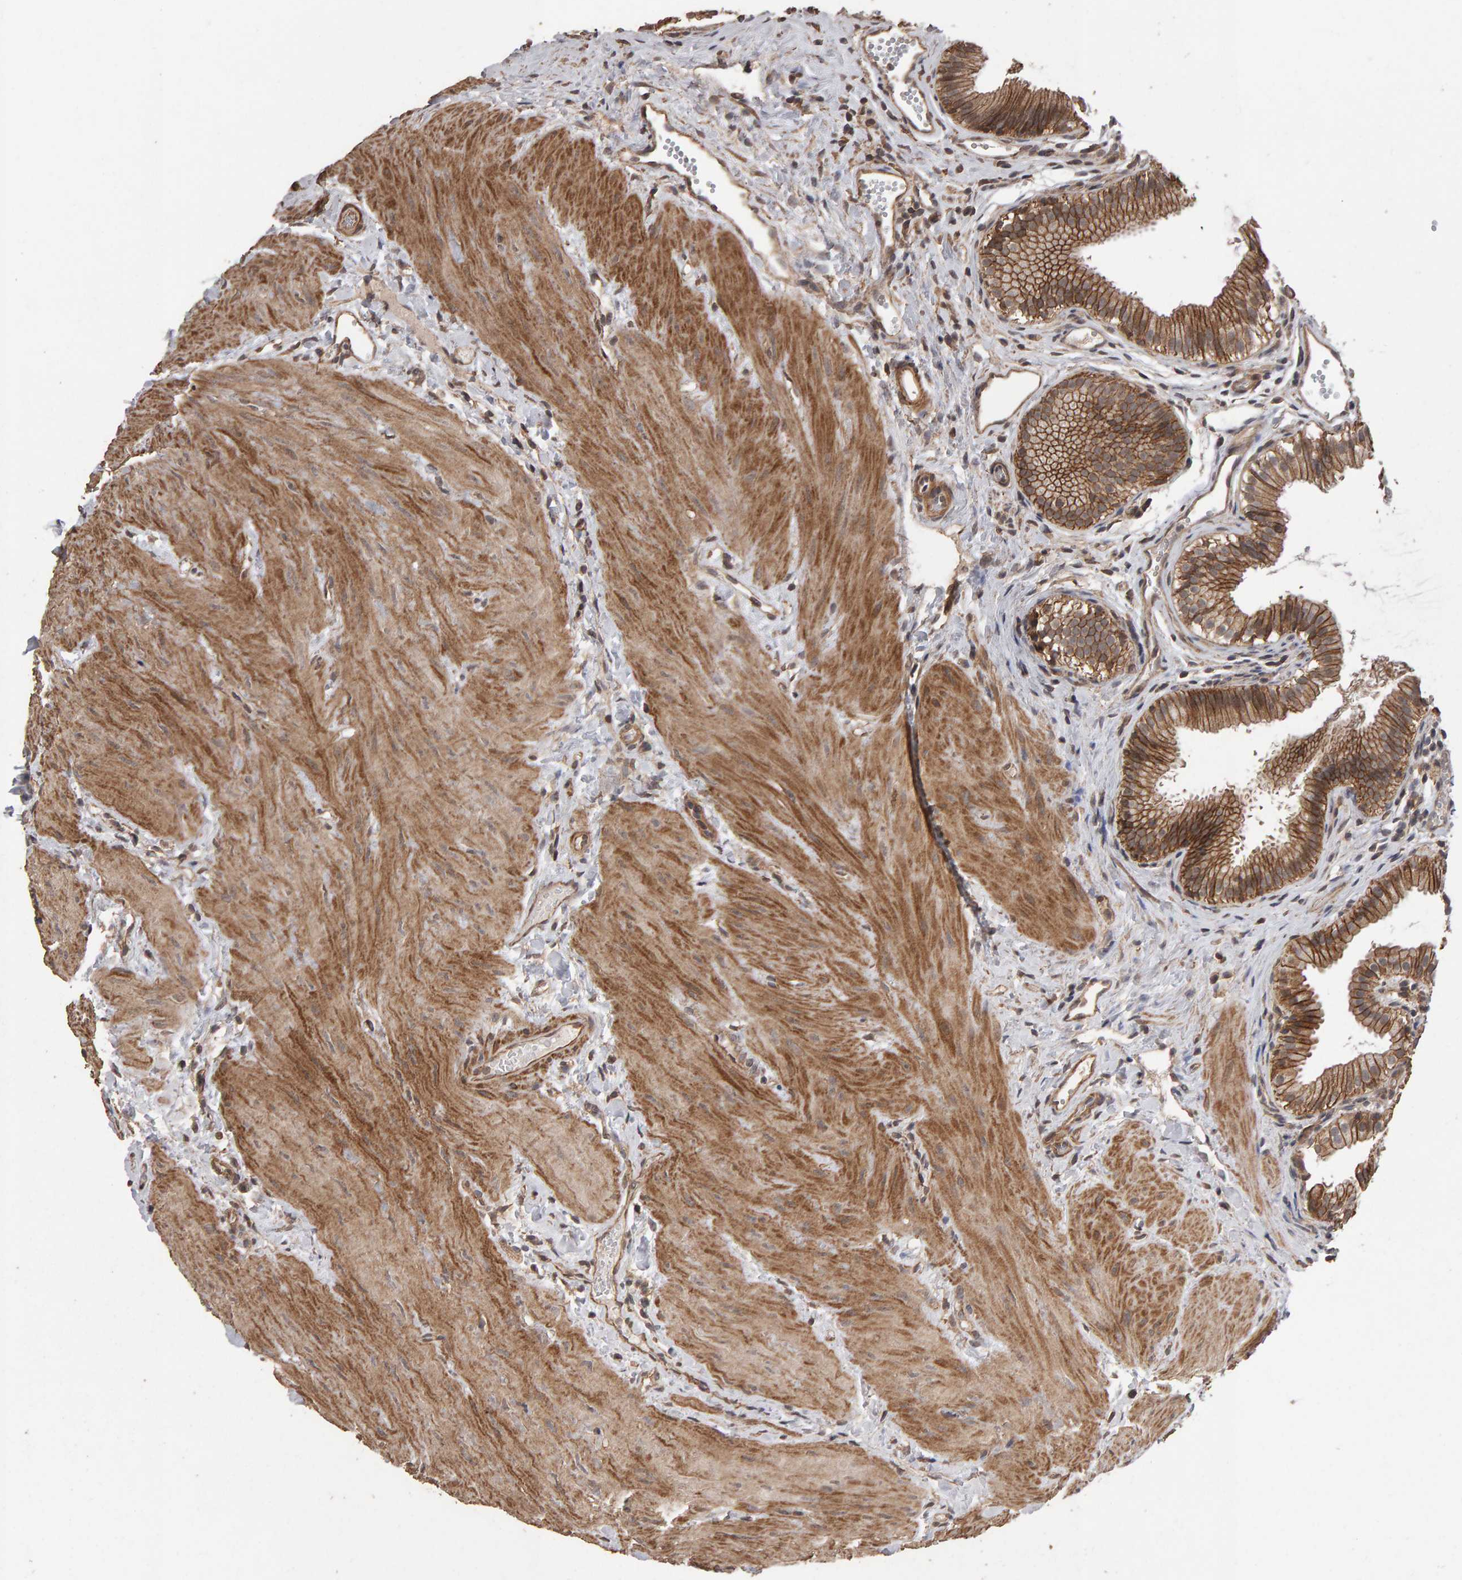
{"staining": {"intensity": "strong", "quantity": ">75%", "location": "cytoplasmic/membranous"}, "tissue": "gallbladder", "cell_type": "Glandular cells", "image_type": "normal", "snomed": [{"axis": "morphology", "description": "Normal tissue, NOS"}, {"axis": "topography", "description": "Gallbladder"}], "caption": "Protein analysis of normal gallbladder reveals strong cytoplasmic/membranous staining in approximately >75% of glandular cells.", "gene": "SCRIB", "patient": {"sex": "female", "age": 26}}